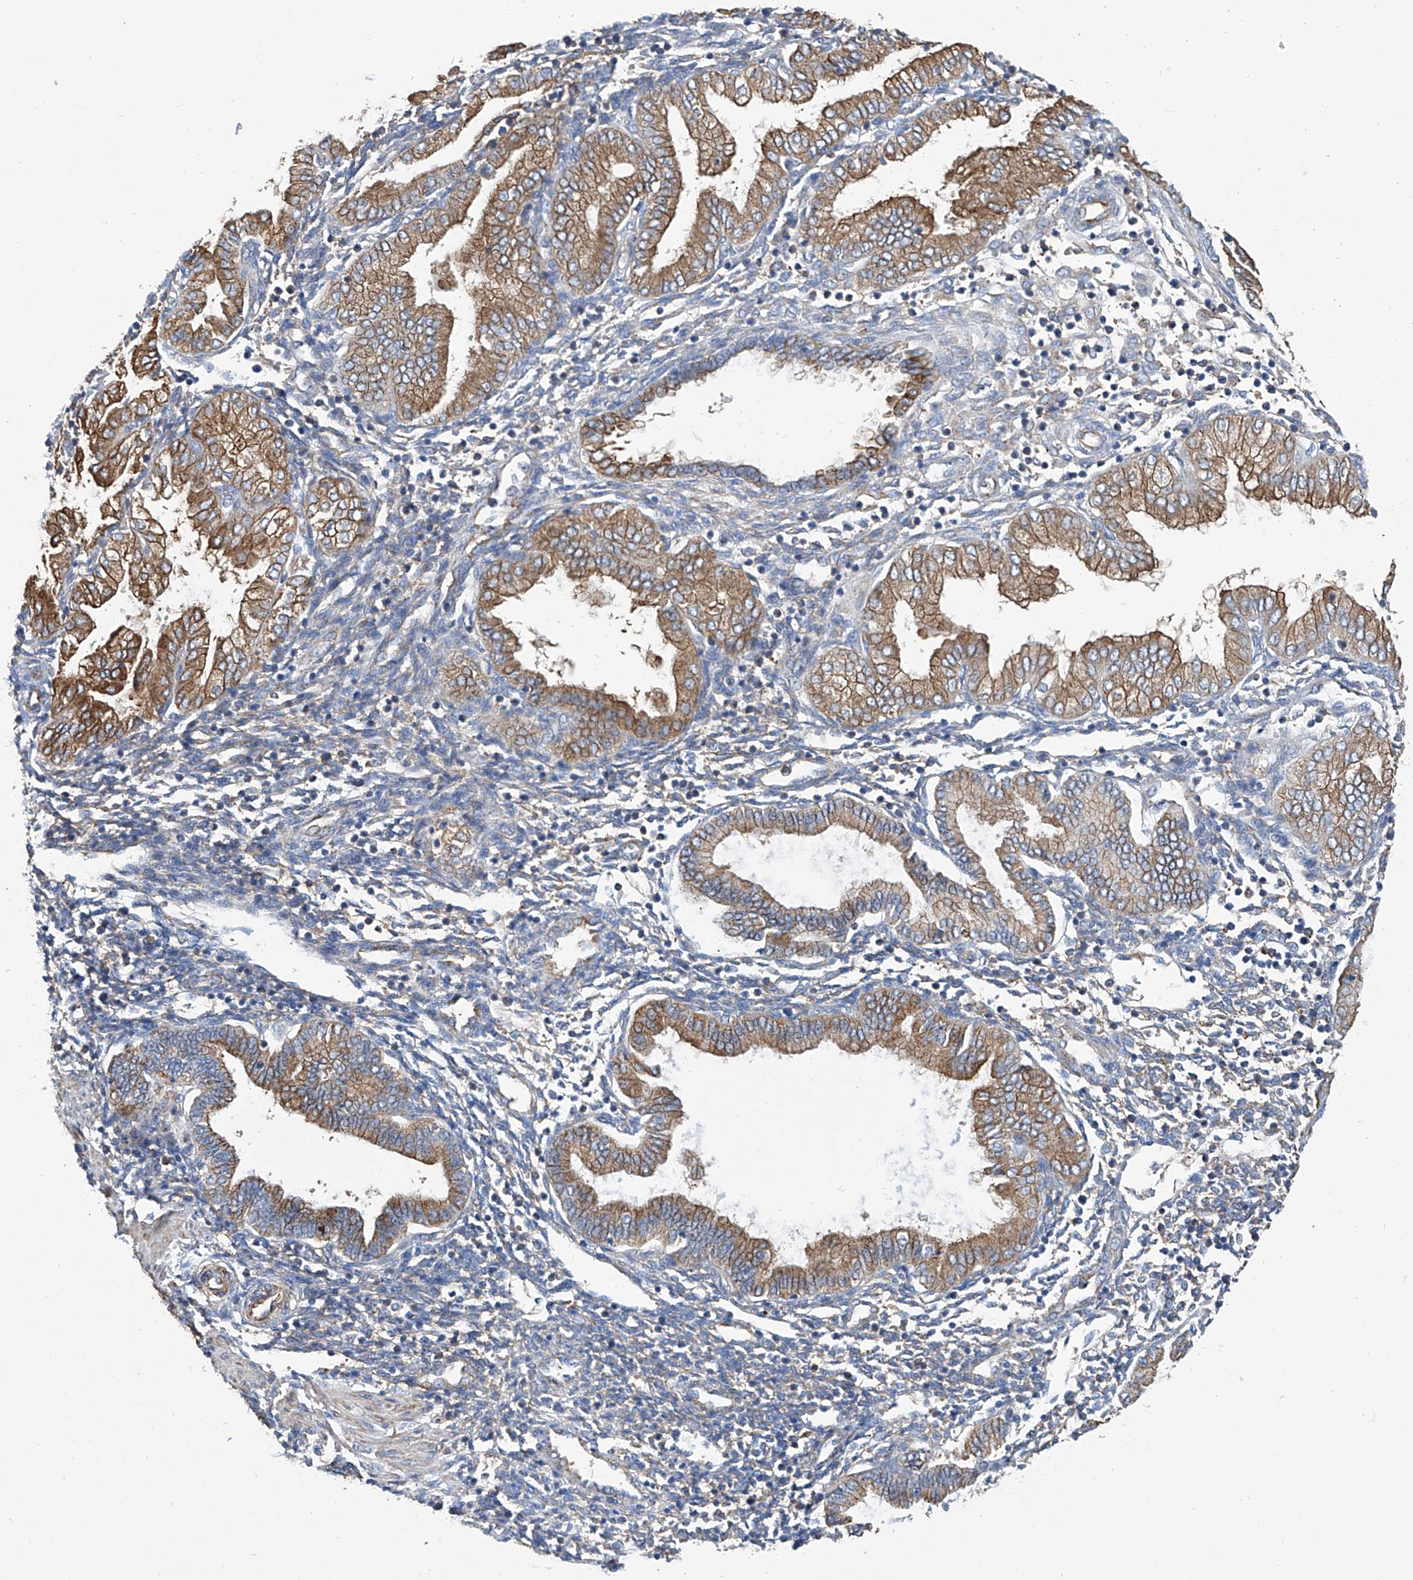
{"staining": {"intensity": "weak", "quantity": "<25%", "location": "cytoplasmic/membranous"}, "tissue": "endometrium", "cell_type": "Cells in endometrial stroma", "image_type": "normal", "snomed": [{"axis": "morphology", "description": "Normal tissue, NOS"}, {"axis": "topography", "description": "Endometrium"}], "caption": "Immunohistochemistry of benign endometrium shows no expression in cells in endometrial stroma. The staining is performed using DAB (3,3'-diaminobenzidine) brown chromogen with nuclei counter-stained in using hematoxylin.", "gene": "GPT", "patient": {"sex": "female", "age": 53}}